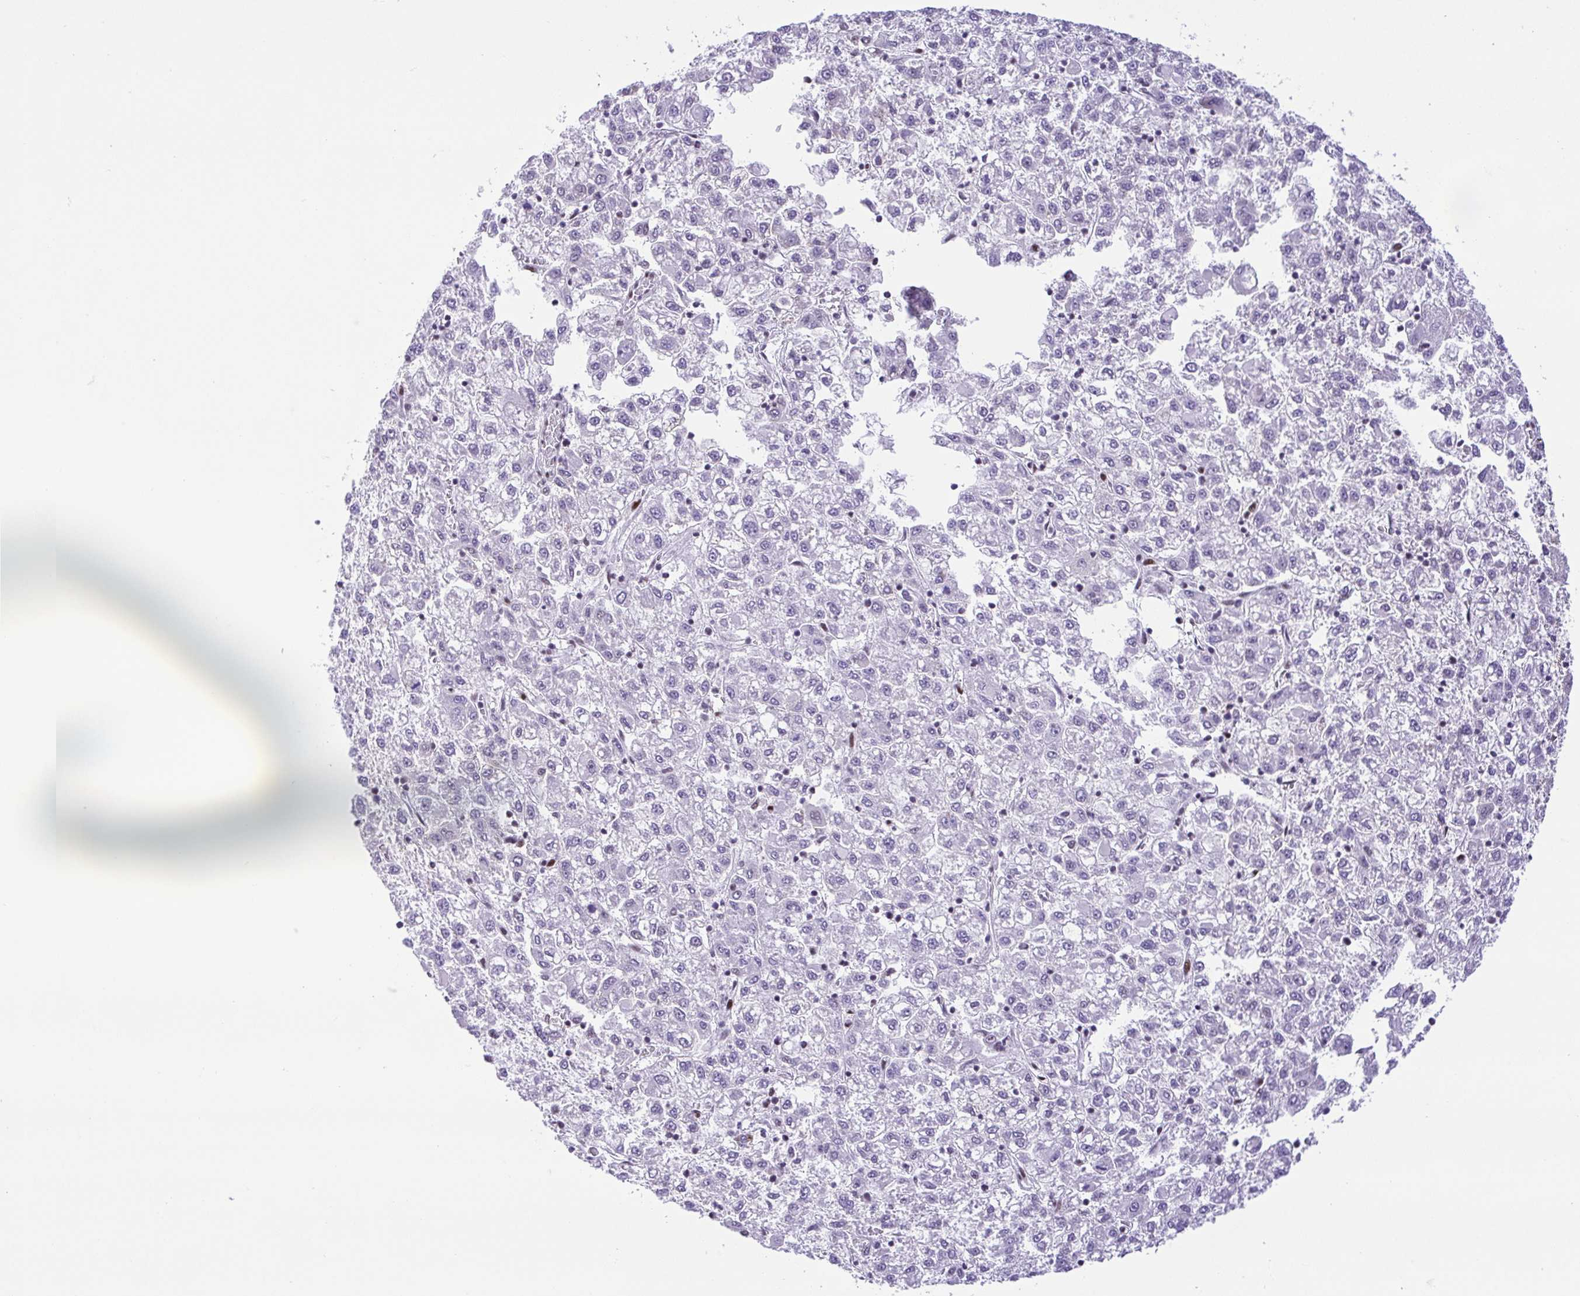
{"staining": {"intensity": "negative", "quantity": "none", "location": "none"}, "tissue": "liver cancer", "cell_type": "Tumor cells", "image_type": "cancer", "snomed": [{"axis": "morphology", "description": "Carcinoma, Hepatocellular, NOS"}, {"axis": "topography", "description": "Liver"}], "caption": "This histopathology image is of liver hepatocellular carcinoma stained with IHC to label a protein in brown with the nuclei are counter-stained blue. There is no staining in tumor cells.", "gene": "TRIM28", "patient": {"sex": "male", "age": 40}}